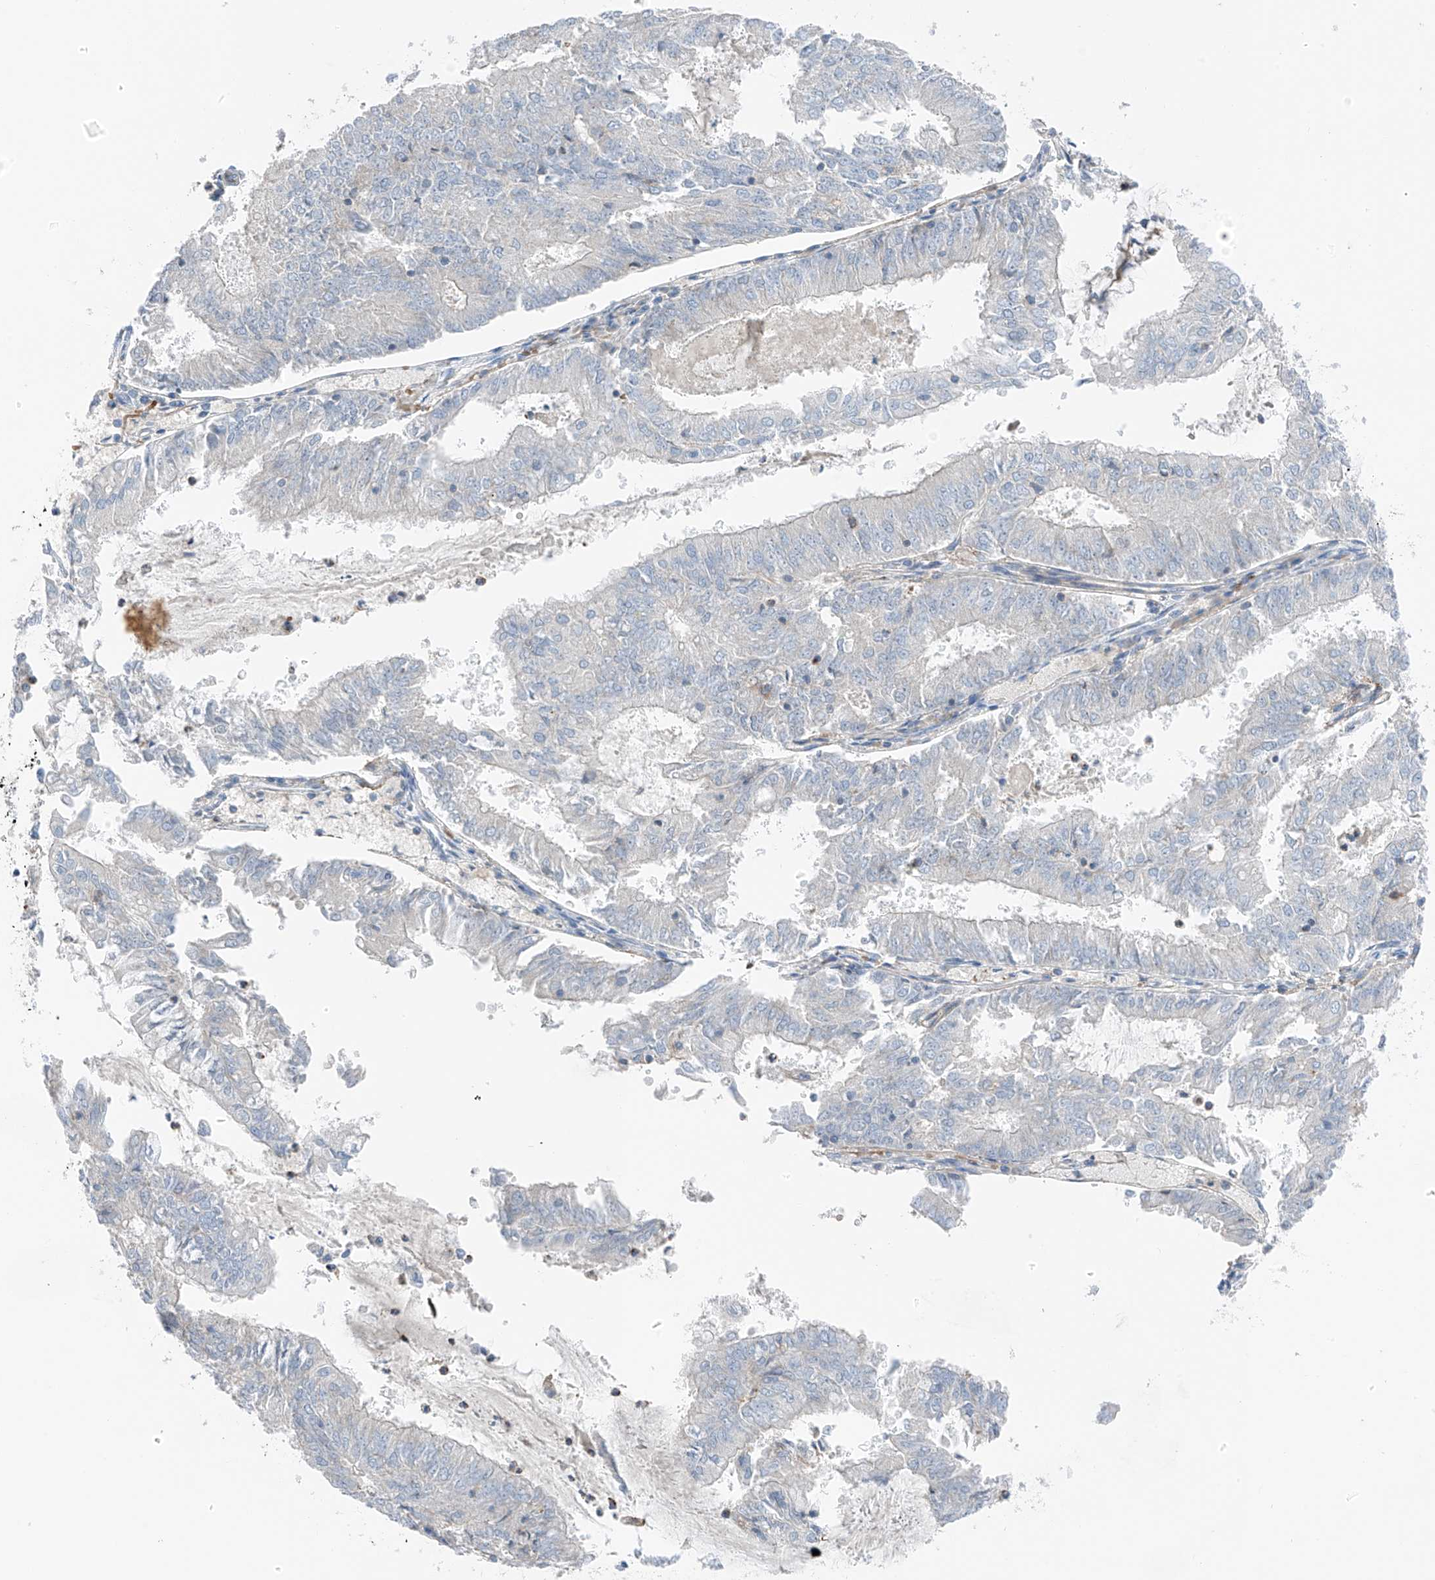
{"staining": {"intensity": "negative", "quantity": "none", "location": "none"}, "tissue": "endometrial cancer", "cell_type": "Tumor cells", "image_type": "cancer", "snomed": [{"axis": "morphology", "description": "Adenocarcinoma, NOS"}, {"axis": "topography", "description": "Endometrium"}], "caption": "High power microscopy image of an IHC photomicrograph of endometrial cancer, revealing no significant expression in tumor cells. (DAB (3,3'-diaminobenzidine) immunohistochemistry (IHC), high magnification).", "gene": "NALCN", "patient": {"sex": "female", "age": 57}}